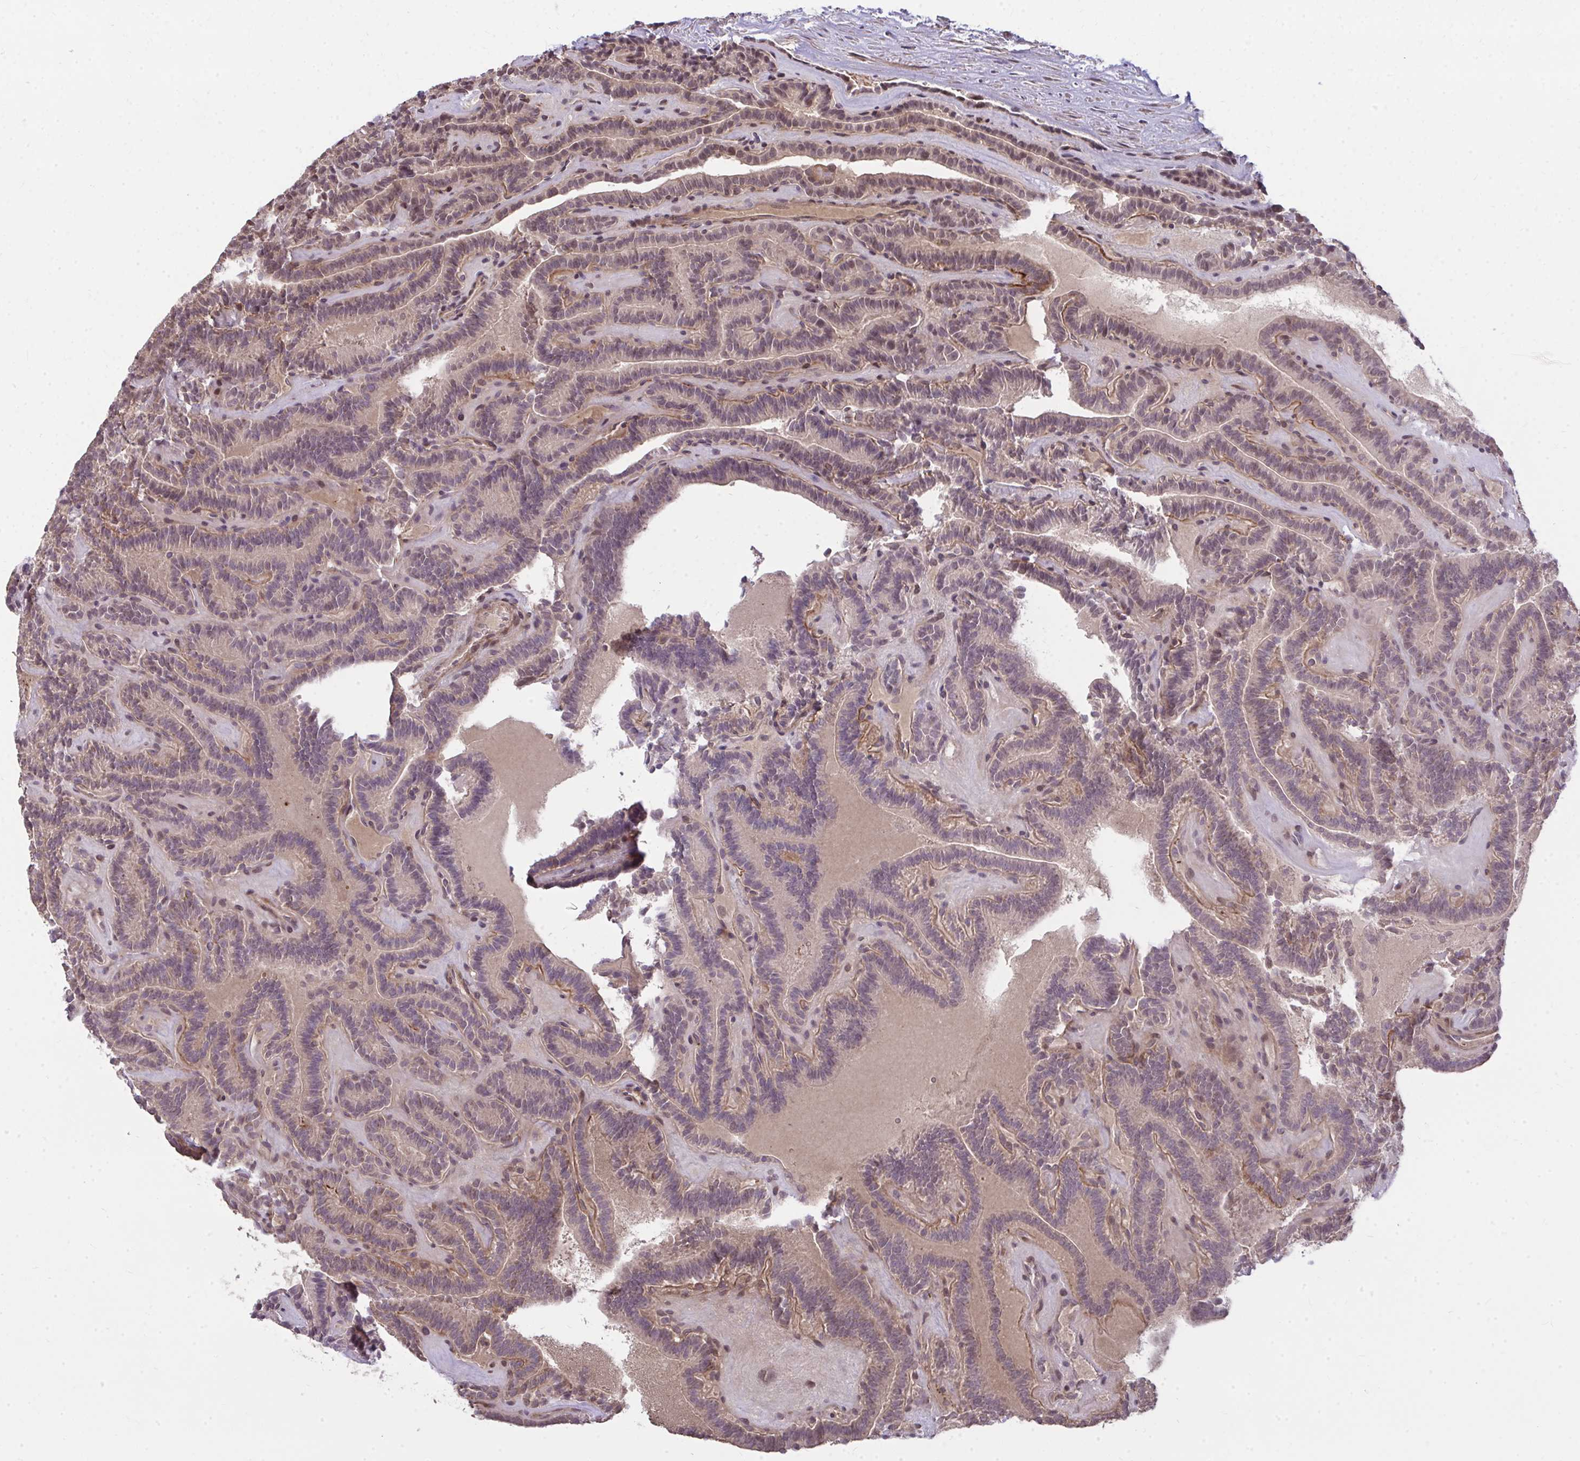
{"staining": {"intensity": "moderate", "quantity": "<25%", "location": "cytoplasmic/membranous,nuclear"}, "tissue": "thyroid cancer", "cell_type": "Tumor cells", "image_type": "cancer", "snomed": [{"axis": "morphology", "description": "Papillary adenocarcinoma, NOS"}, {"axis": "topography", "description": "Thyroid gland"}], "caption": "An immunohistochemistry photomicrograph of neoplastic tissue is shown. Protein staining in brown highlights moderate cytoplasmic/membranous and nuclear positivity in thyroid cancer within tumor cells. The staining was performed using DAB (3,3'-diaminobenzidine), with brown indicating positive protein expression. Nuclei are stained blue with hematoxylin.", "gene": "ZSCAN9", "patient": {"sex": "female", "age": 21}}